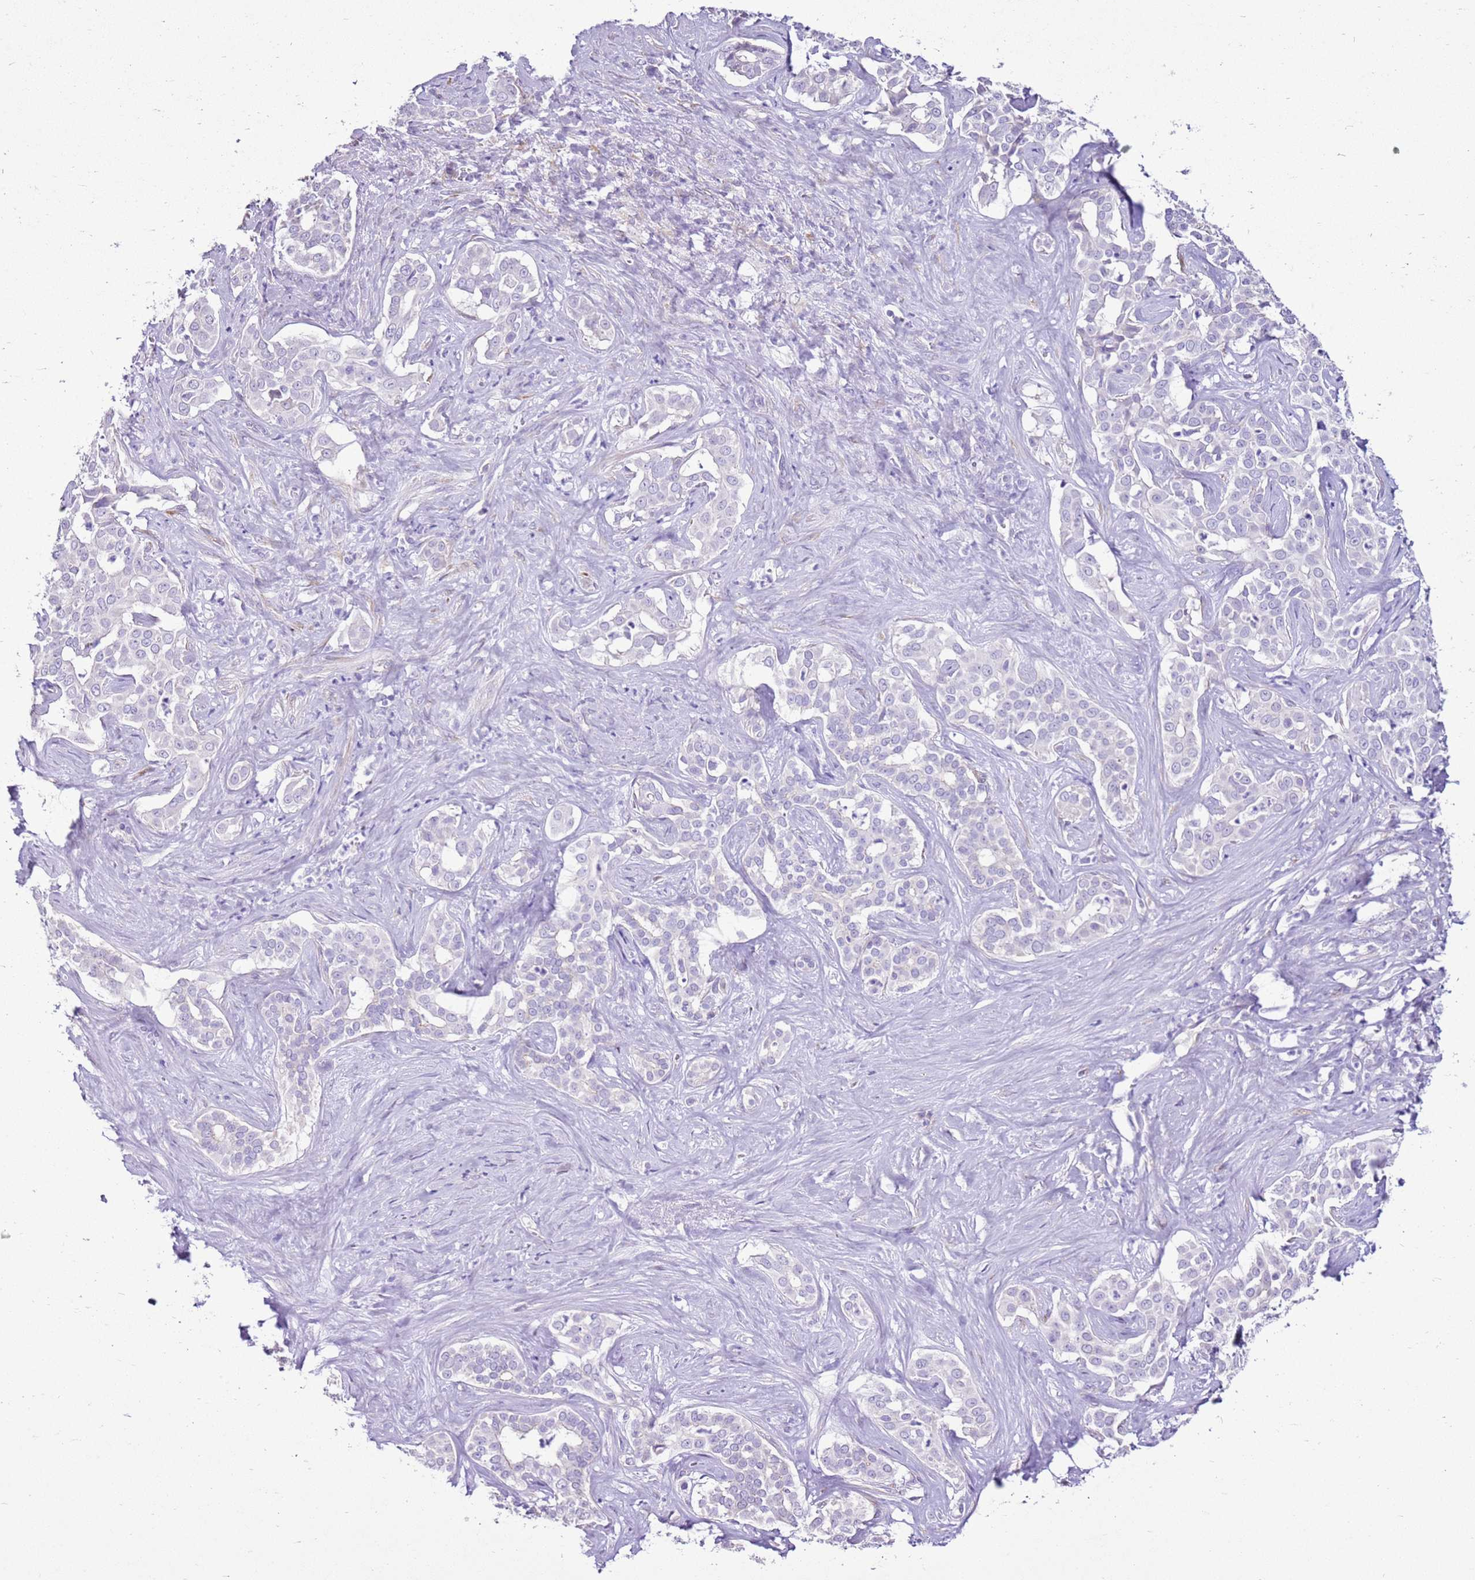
{"staining": {"intensity": "negative", "quantity": "none", "location": "none"}, "tissue": "liver cancer", "cell_type": "Tumor cells", "image_type": "cancer", "snomed": [{"axis": "morphology", "description": "Cholangiocarcinoma"}, {"axis": "topography", "description": "Liver"}], "caption": "The histopathology image displays no significant expression in tumor cells of liver cancer (cholangiocarcinoma).", "gene": "SLC38A5", "patient": {"sex": "male", "age": 67}}